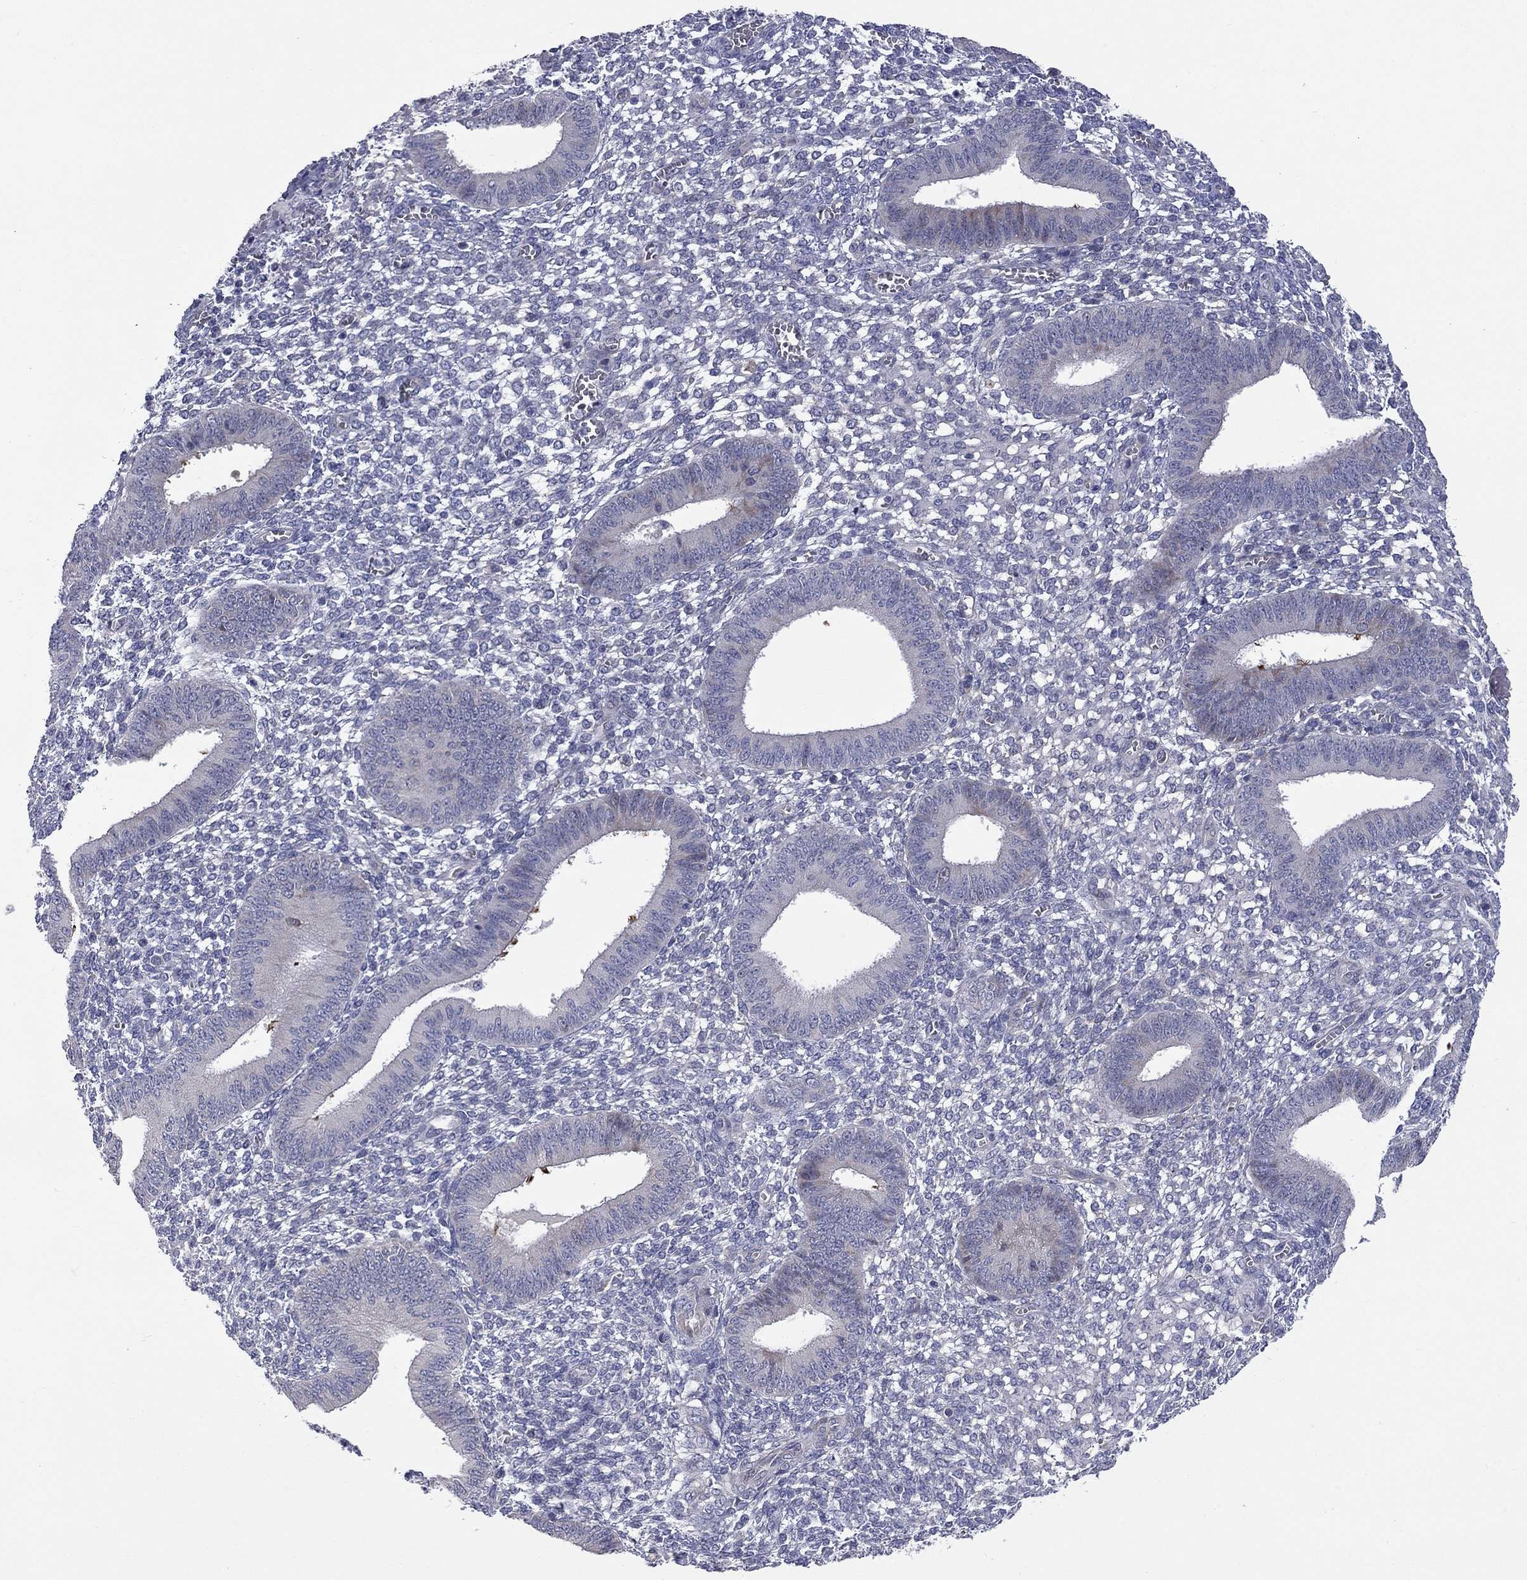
{"staining": {"intensity": "negative", "quantity": "none", "location": "none"}, "tissue": "endometrium", "cell_type": "Cells in endometrial stroma", "image_type": "normal", "snomed": [{"axis": "morphology", "description": "Normal tissue, NOS"}, {"axis": "topography", "description": "Endometrium"}], "caption": "The IHC photomicrograph has no significant expression in cells in endometrial stroma of endometrium. (IHC, brightfield microscopy, high magnification).", "gene": "UNC119B", "patient": {"sex": "female", "age": 42}}